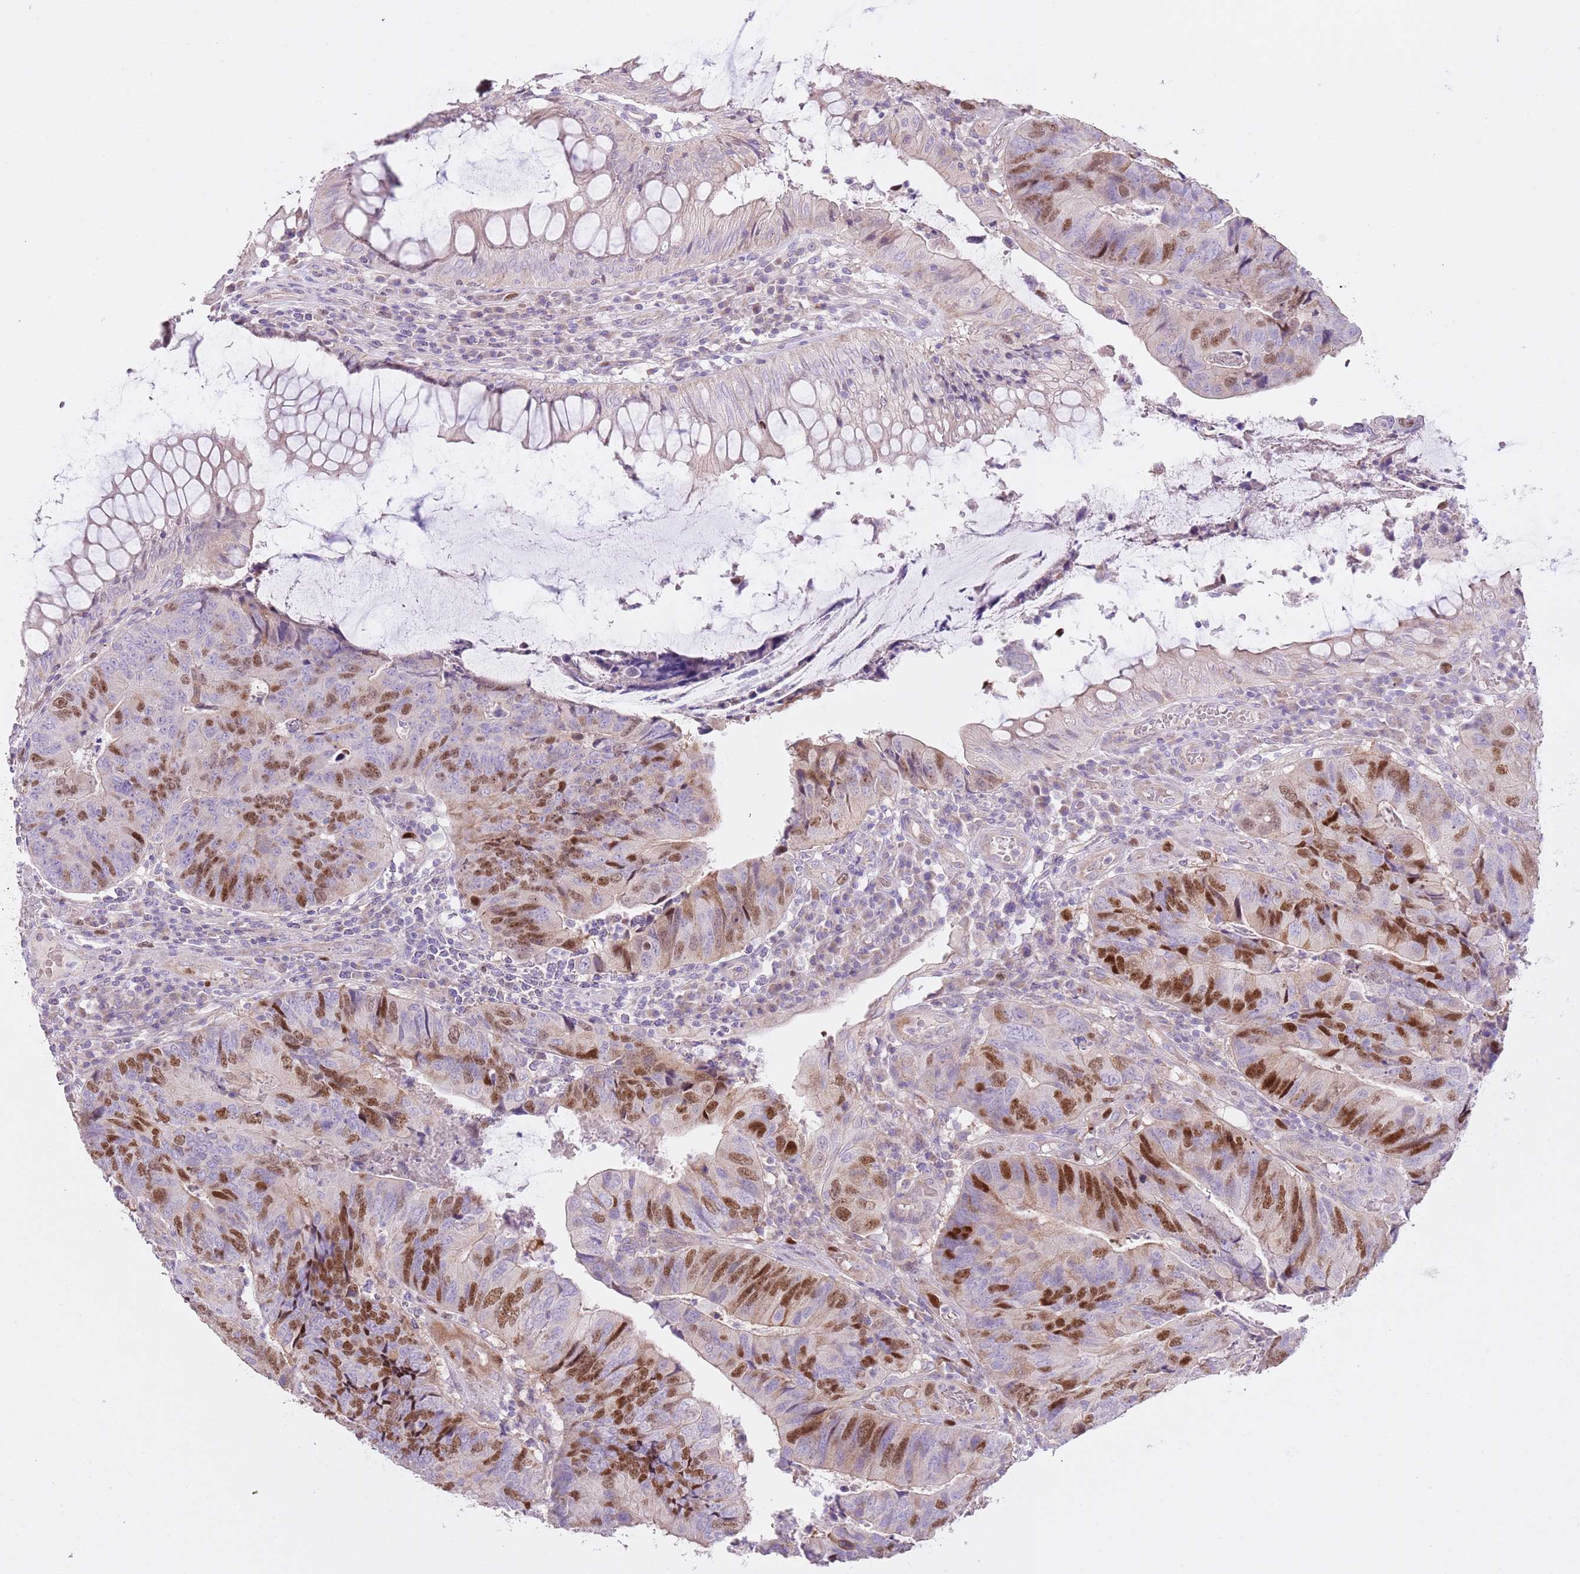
{"staining": {"intensity": "moderate", "quantity": "25%-75%", "location": "nuclear"}, "tissue": "colorectal cancer", "cell_type": "Tumor cells", "image_type": "cancer", "snomed": [{"axis": "morphology", "description": "Adenocarcinoma, NOS"}, {"axis": "topography", "description": "Colon"}], "caption": "A histopathology image of human adenocarcinoma (colorectal) stained for a protein demonstrates moderate nuclear brown staining in tumor cells.", "gene": "GMNN", "patient": {"sex": "female", "age": 67}}